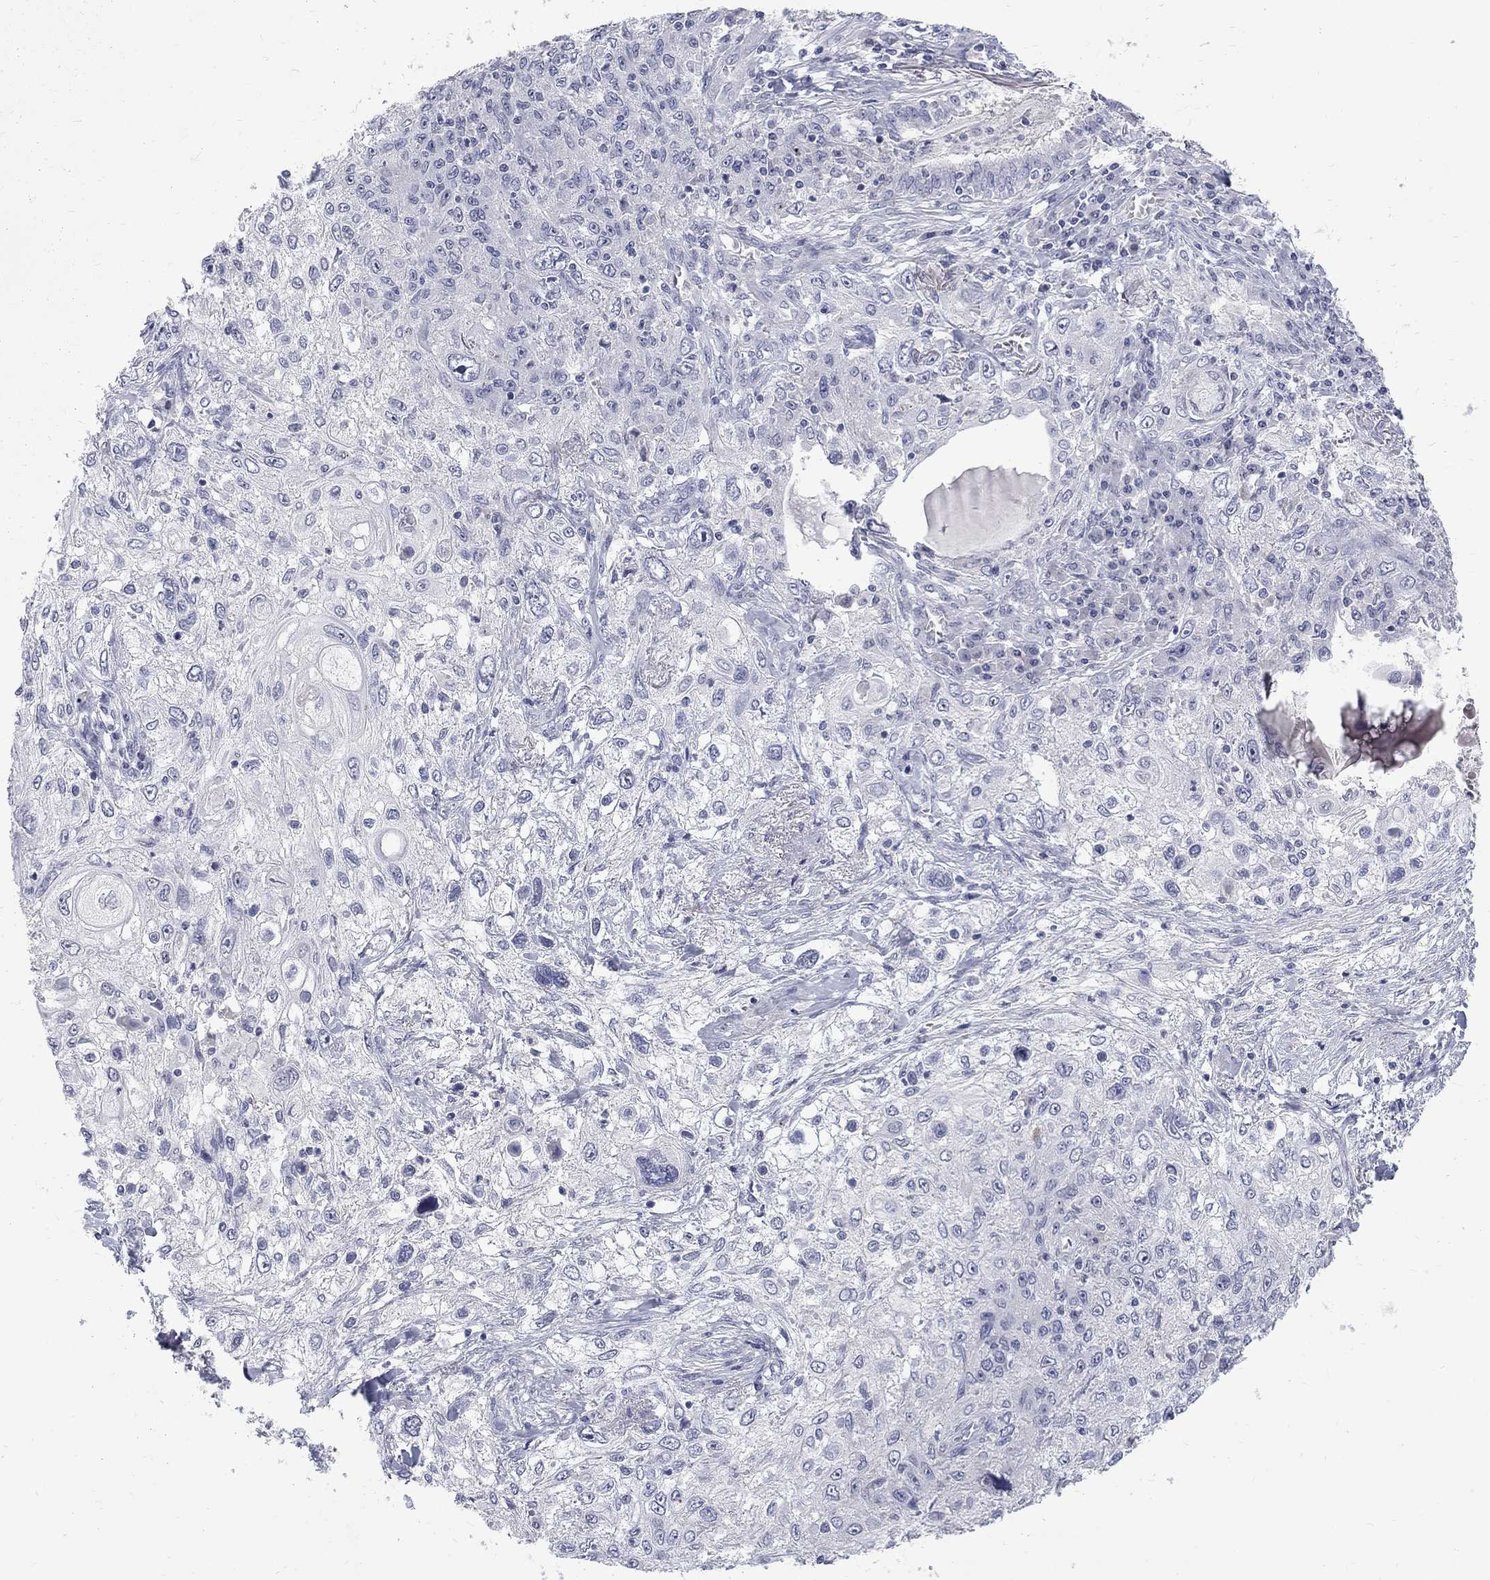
{"staining": {"intensity": "negative", "quantity": "none", "location": "none"}, "tissue": "lung cancer", "cell_type": "Tumor cells", "image_type": "cancer", "snomed": [{"axis": "morphology", "description": "Squamous cell carcinoma, NOS"}, {"axis": "topography", "description": "Lung"}], "caption": "Micrograph shows no significant protein staining in tumor cells of lung cancer.", "gene": "CTNND2", "patient": {"sex": "female", "age": 69}}